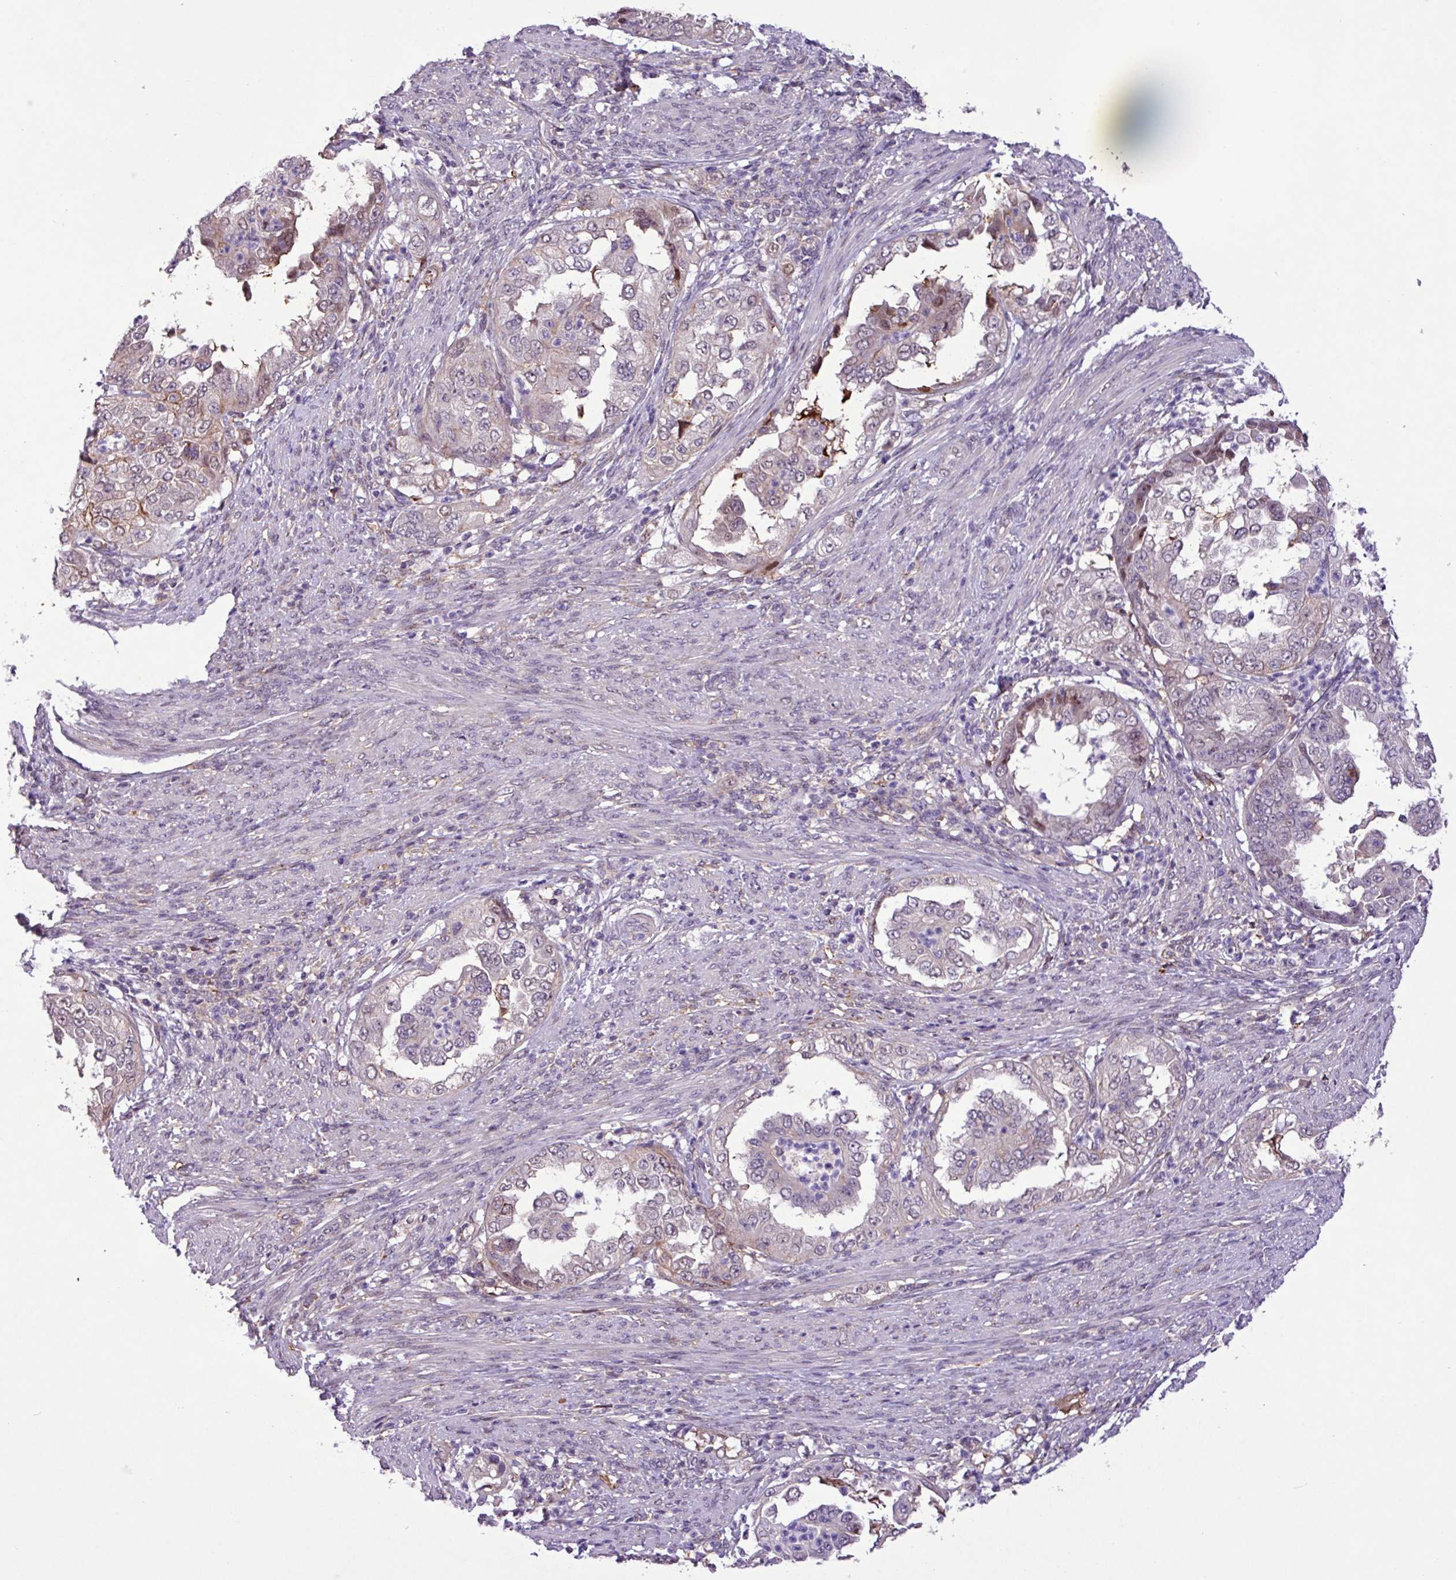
{"staining": {"intensity": "negative", "quantity": "none", "location": "none"}, "tissue": "endometrial cancer", "cell_type": "Tumor cells", "image_type": "cancer", "snomed": [{"axis": "morphology", "description": "Adenocarcinoma, NOS"}, {"axis": "topography", "description": "Endometrium"}], "caption": "IHC micrograph of endometrial cancer (adenocarcinoma) stained for a protein (brown), which displays no staining in tumor cells.", "gene": "RPP25L", "patient": {"sex": "female", "age": 85}}